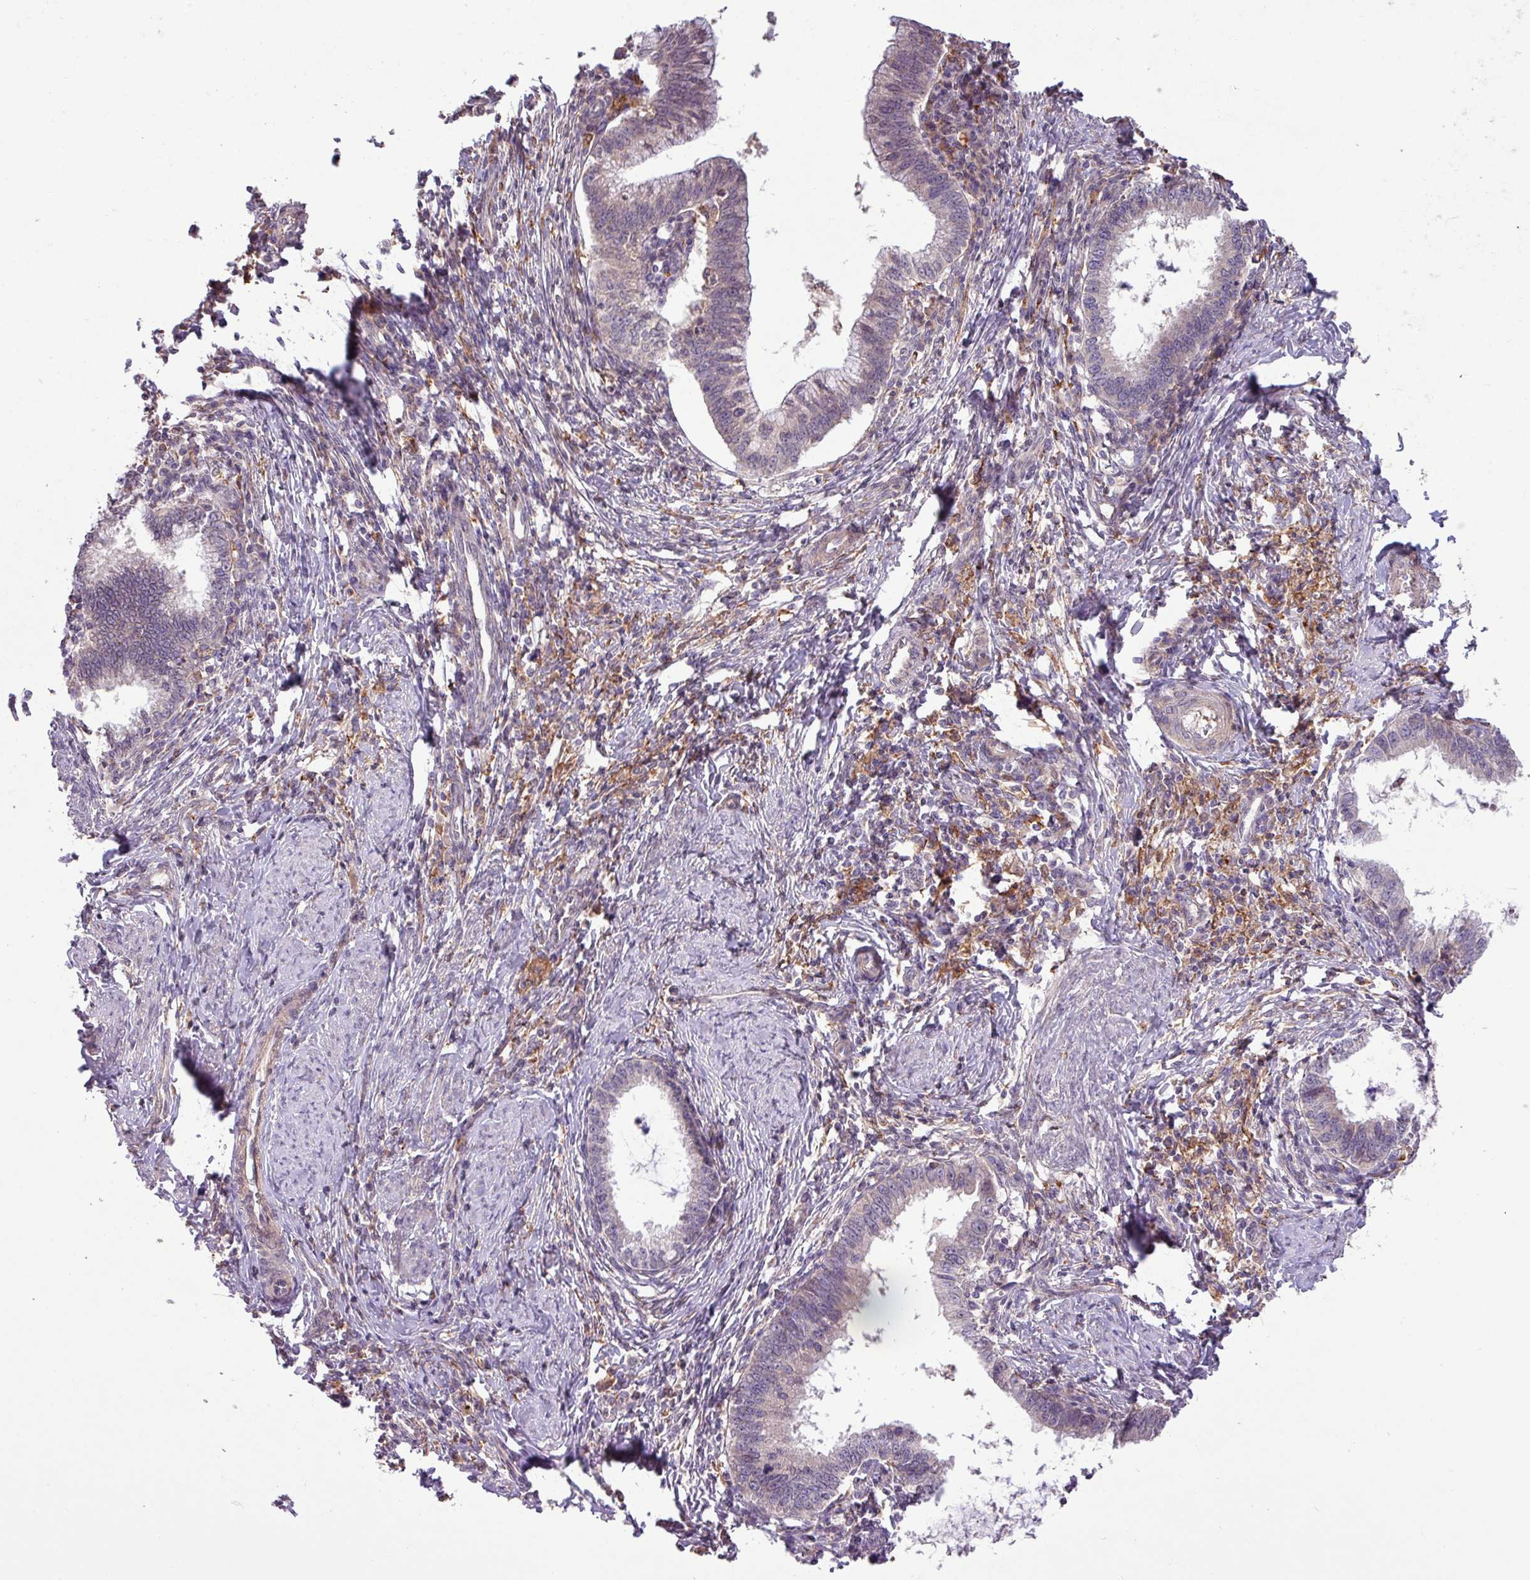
{"staining": {"intensity": "negative", "quantity": "none", "location": "none"}, "tissue": "cervical cancer", "cell_type": "Tumor cells", "image_type": "cancer", "snomed": [{"axis": "morphology", "description": "Adenocarcinoma, NOS"}, {"axis": "topography", "description": "Cervix"}], "caption": "IHC photomicrograph of human adenocarcinoma (cervical) stained for a protein (brown), which demonstrates no expression in tumor cells.", "gene": "ARHGEF25", "patient": {"sex": "female", "age": 36}}